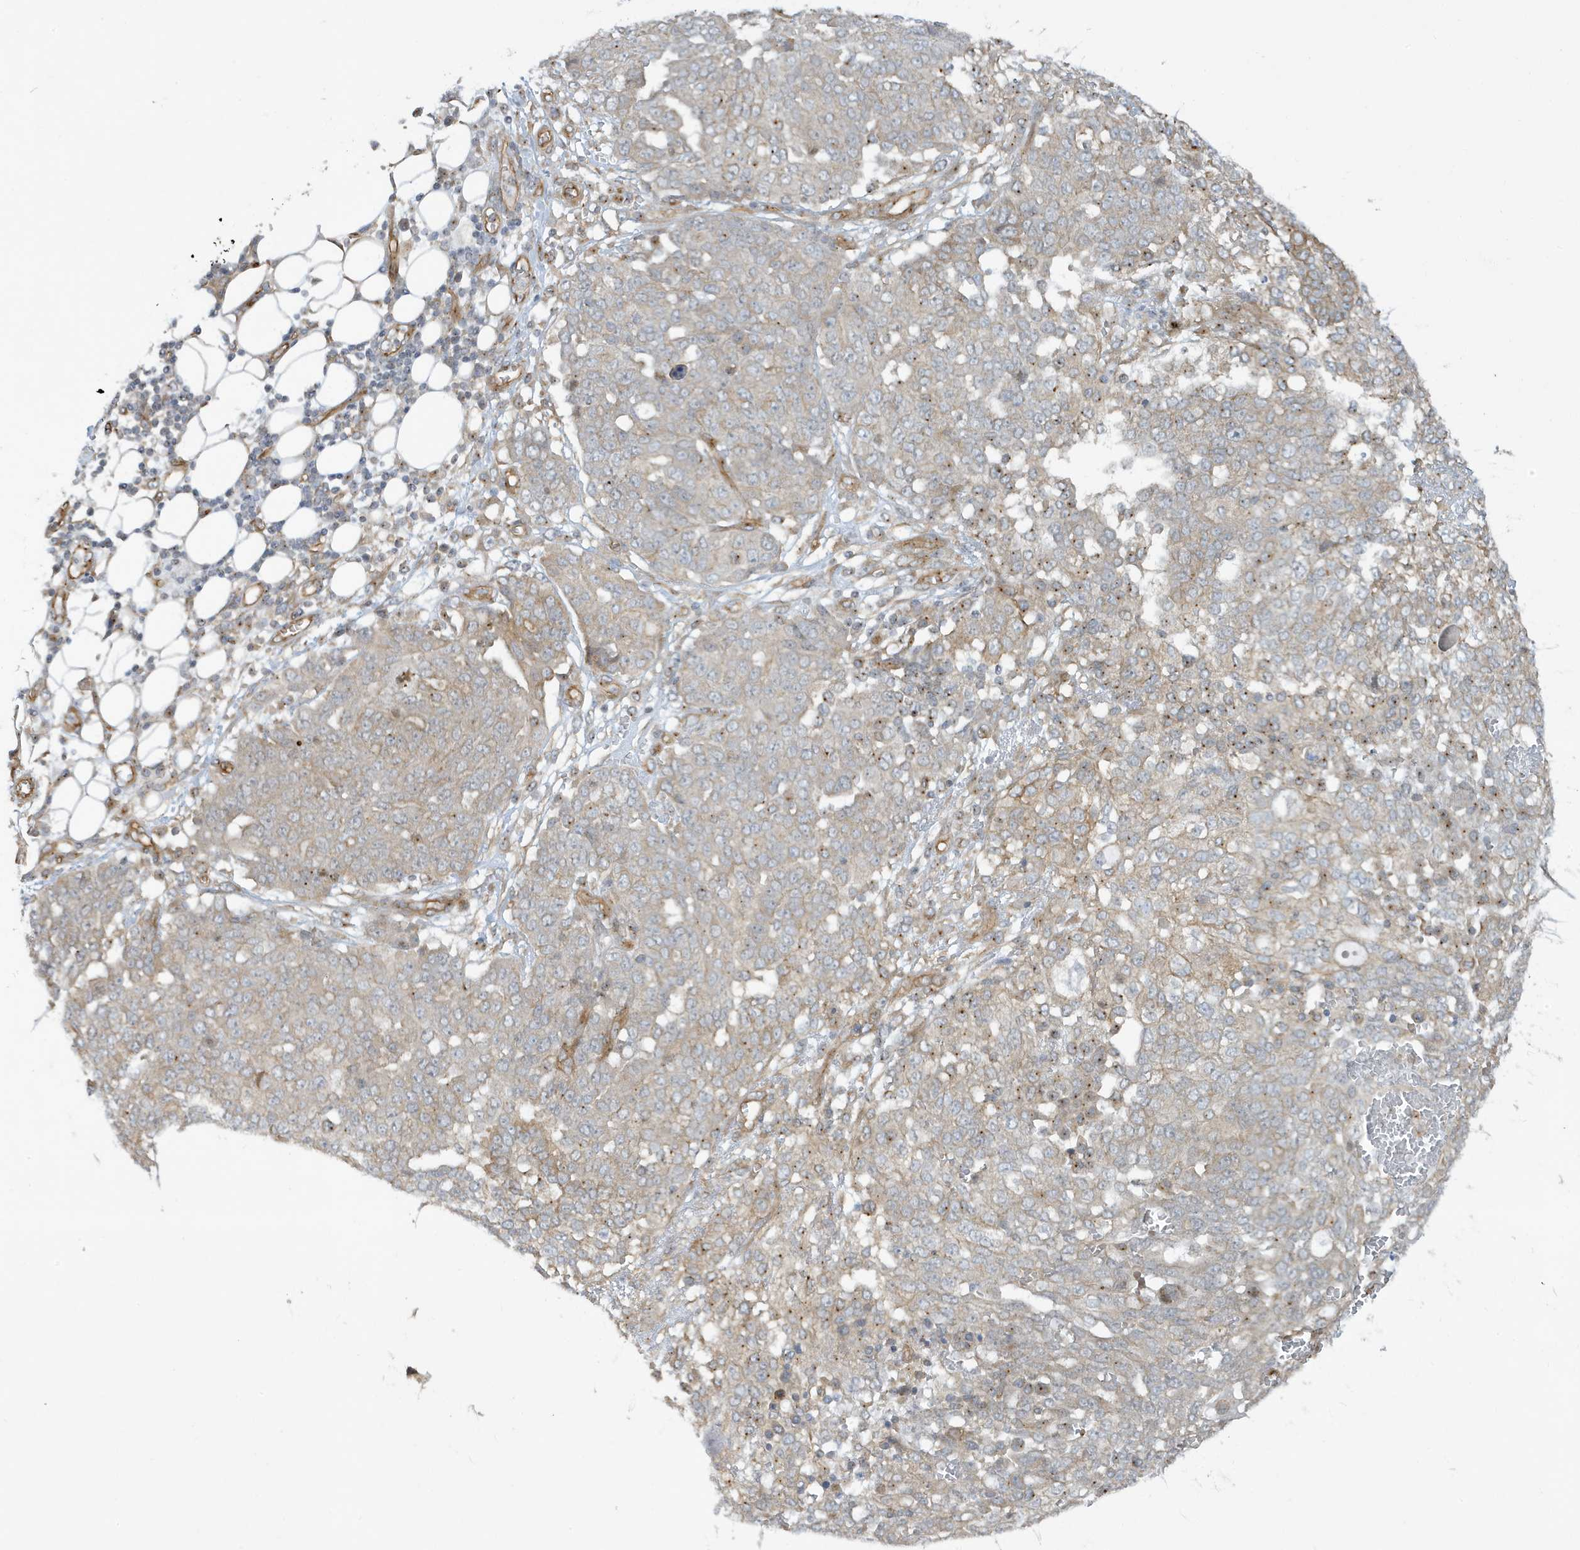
{"staining": {"intensity": "weak", "quantity": "25%-75%", "location": "cytoplasmic/membranous"}, "tissue": "ovarian cancer", "cell_type": "Tumor cells", "image_type": "cancer", "snomed": [{"axis": "morphology", "description": "Cystadenocarcinoma, serous, NOS"}, {"axis": "topography", "description": "Soft tissue"}, {"axis": "topography", "description": "Ovary"}], "caption": "The immunohistochemical stain highlights weak cytoplasmic/membranous positivity in tumor cells of ovarian serous cystadenocarcinoma tissue.", "gene": "ATP23", "patient": {"sex": "female", "age": 57}}